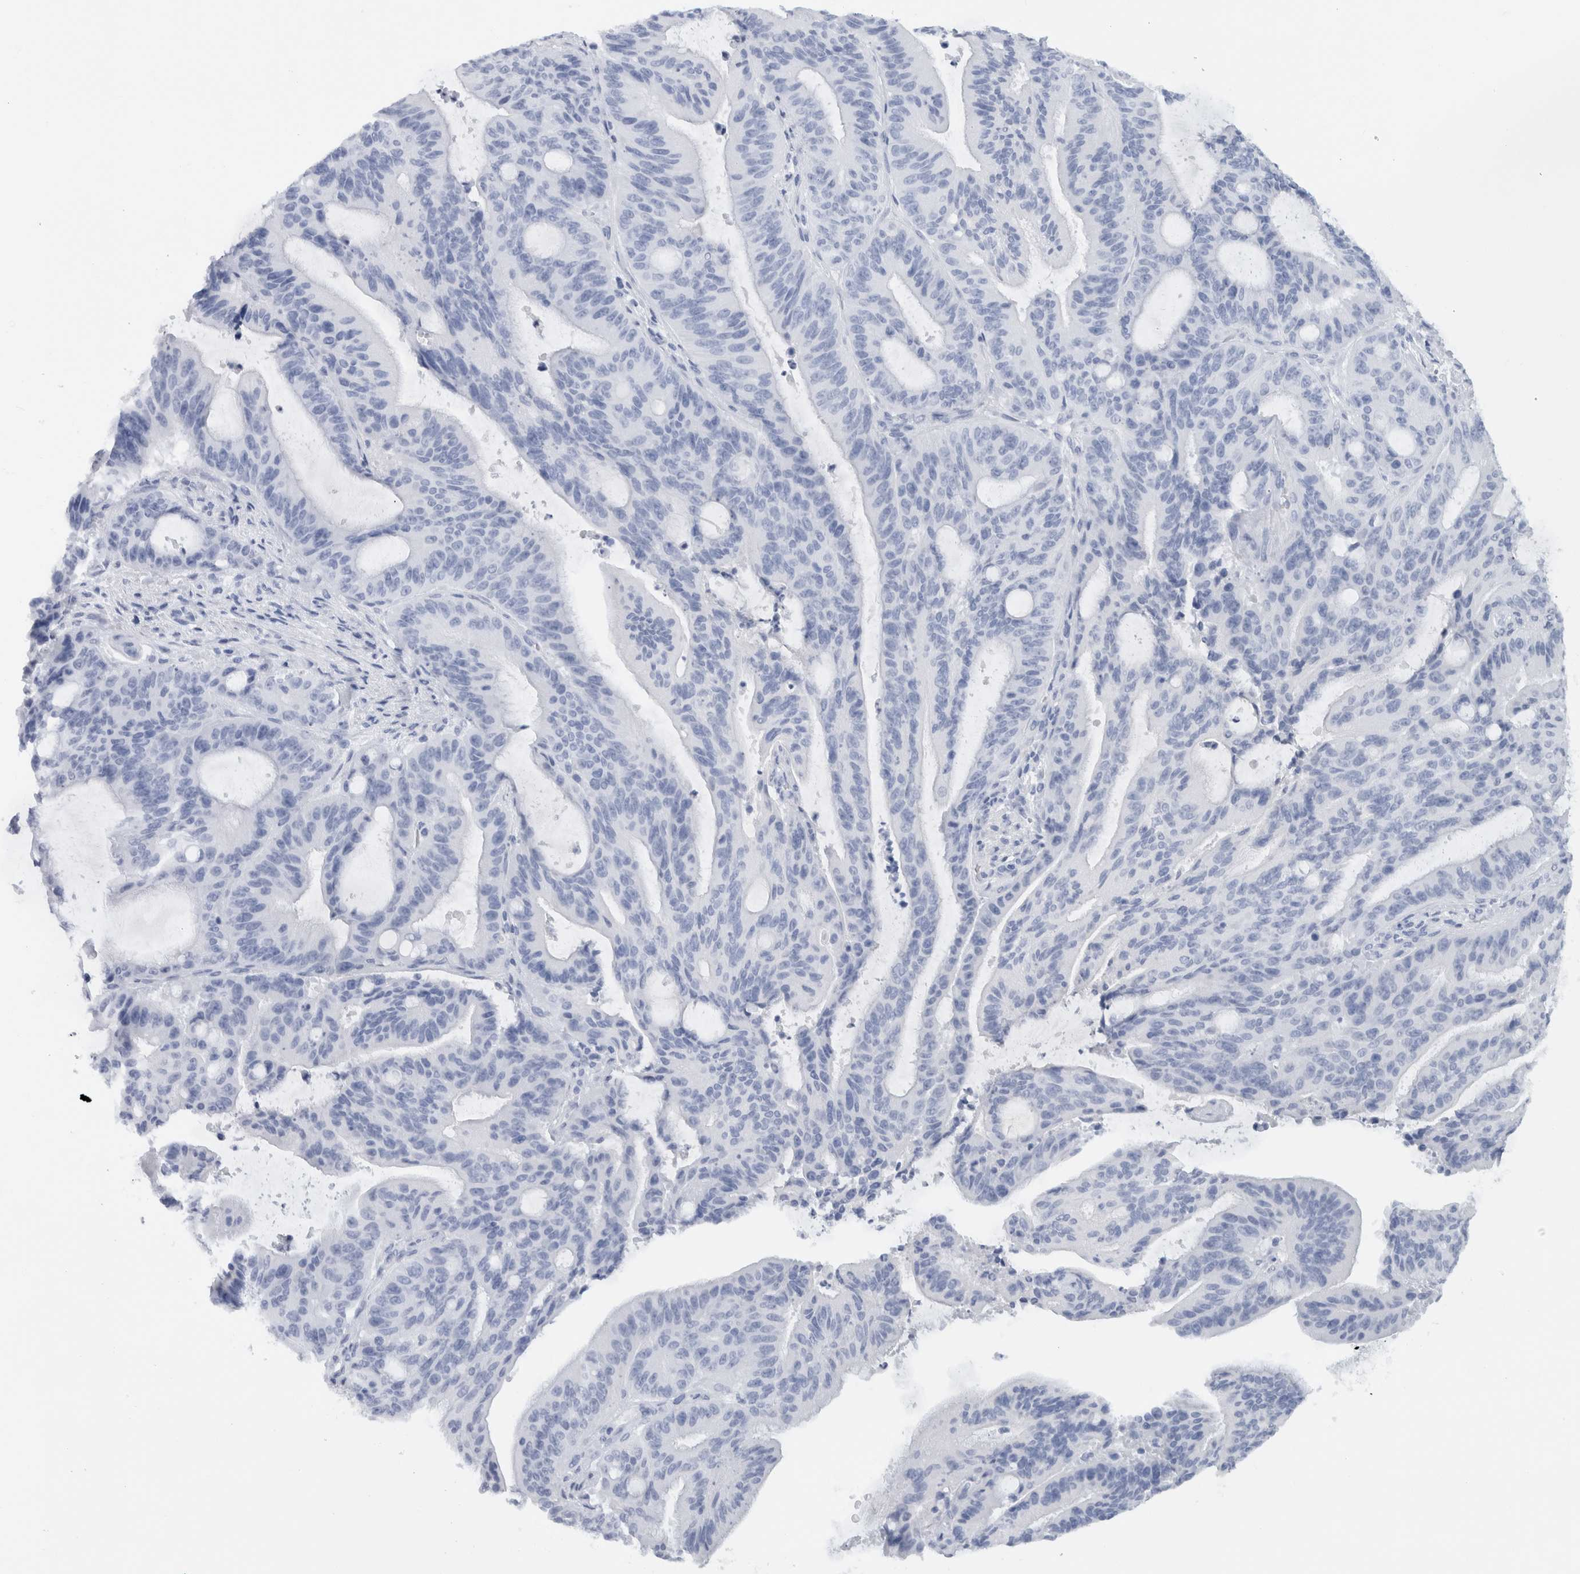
{"staining": {"intensity": "negative", "quantity": "none", "location": "none"}, "tissue": "liver cancer", "cell_type": "Tumor cells", "image_type": "cancer", "snomed": [{"axis": "morphology", "description": "Normal tissue, NOS"}, {"axis": "morphology", "description": "Cholangiocarcinoma"}, {"axis": "topography", "description": "Liver"}, {"axis": "topography", "description": "Peripheral nerve tissue"}], "caption": "The immunohistochemistry (IHC) photomicrograph has no significant positivity in tumor cells of liver cholangiocarcinoma tissue. Nuclei are stained in blue.", "gene": "CNTN1", "patient": {"sex": "female", "age": 73}}